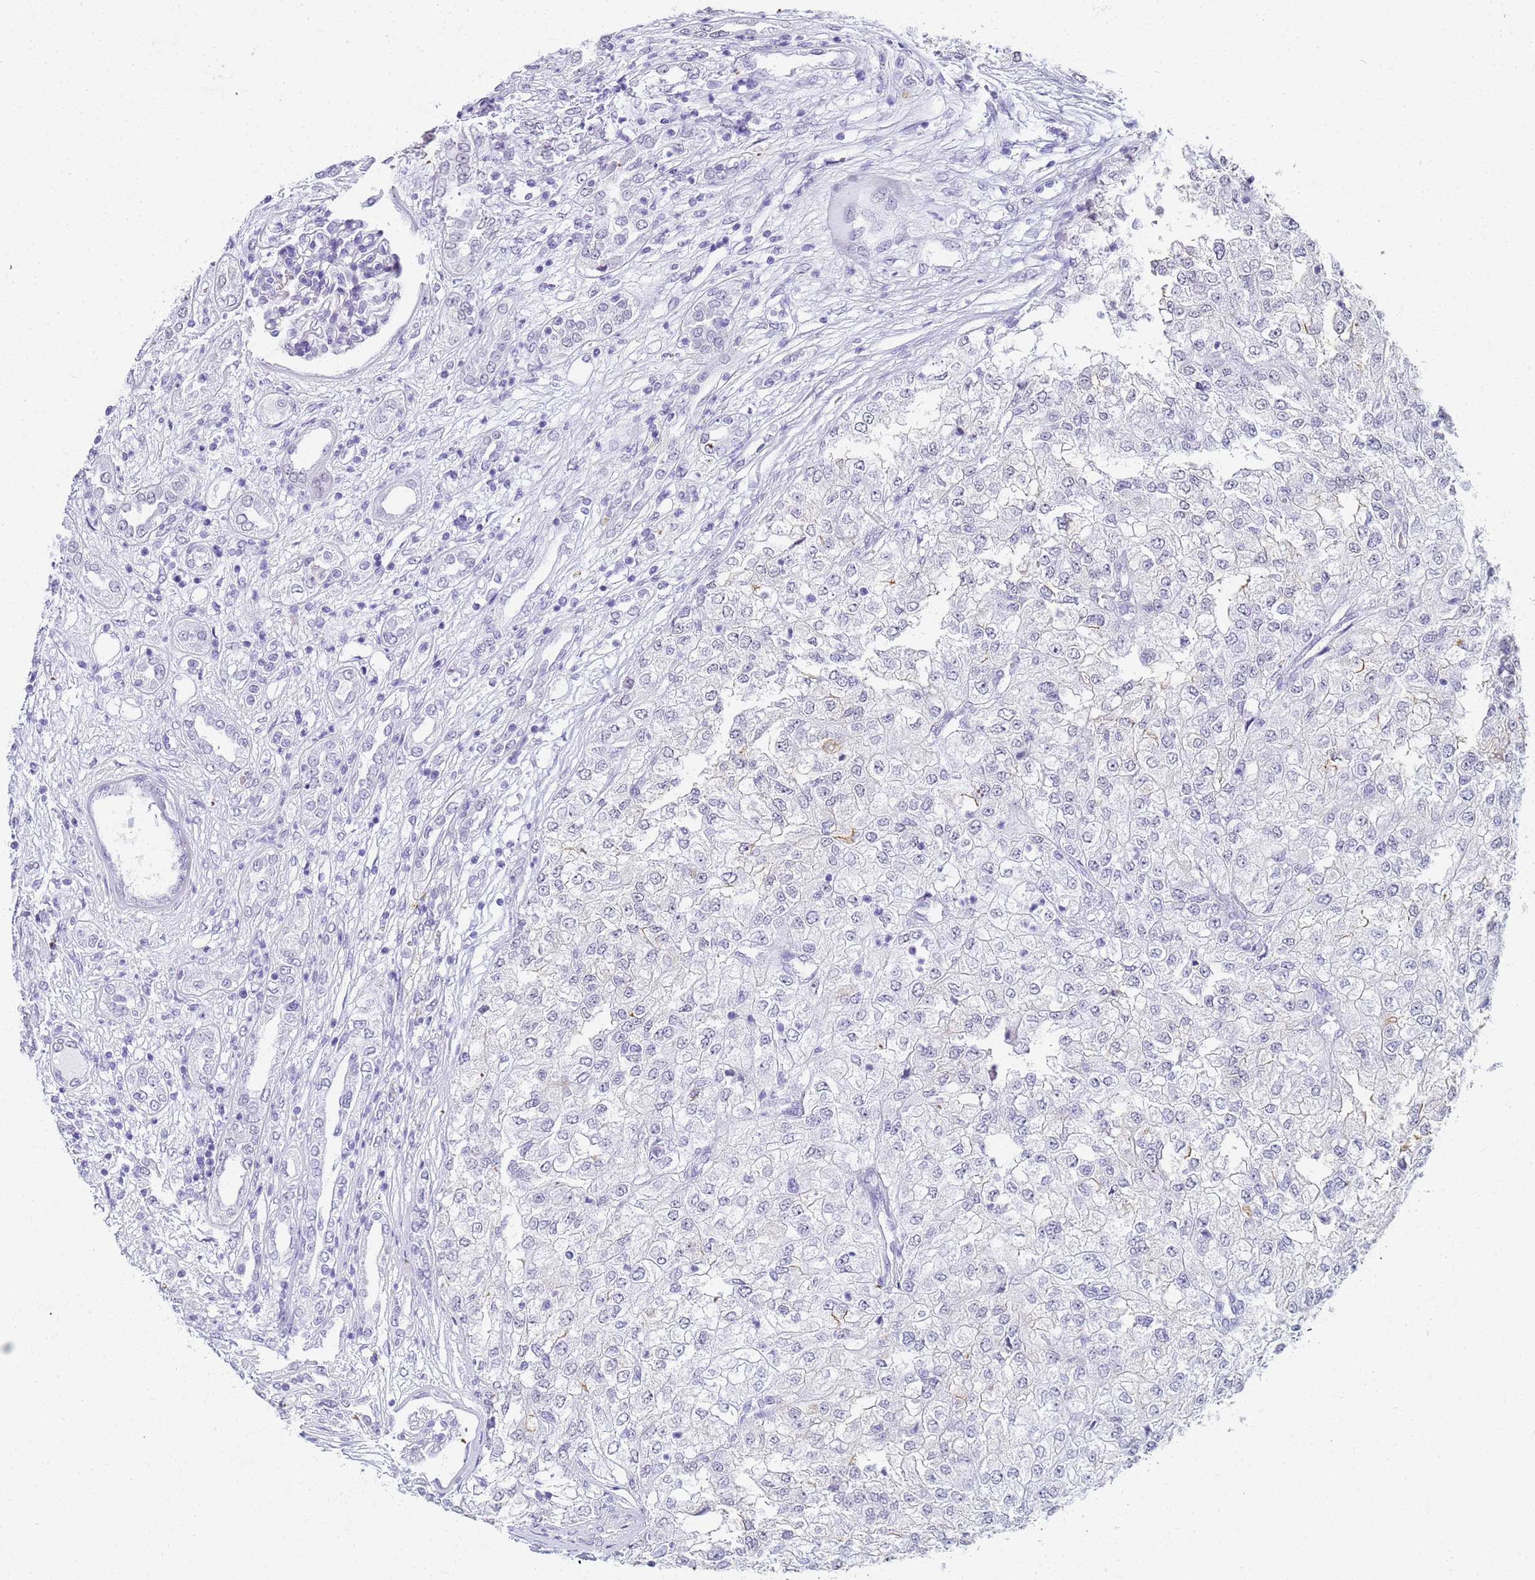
{"staining": {"intensity": "negative", "quantity": "none", "location": "none"}, "tissue": "renal cancer", "cell_type": "Tumor cells", "image_type": "cancer", "snomed": [{"axis": "morphology", "description": "Adenocarcinoma, NOS"}, {"axis": "topography", "description": "Kidney"}], "caption": "Renal adenocarcinoma was stained to show a protein in brown. There is no significant expression in tumor cells.", "gene": "SLC7A9", "patient": {"sex": "female", "age": 54}}